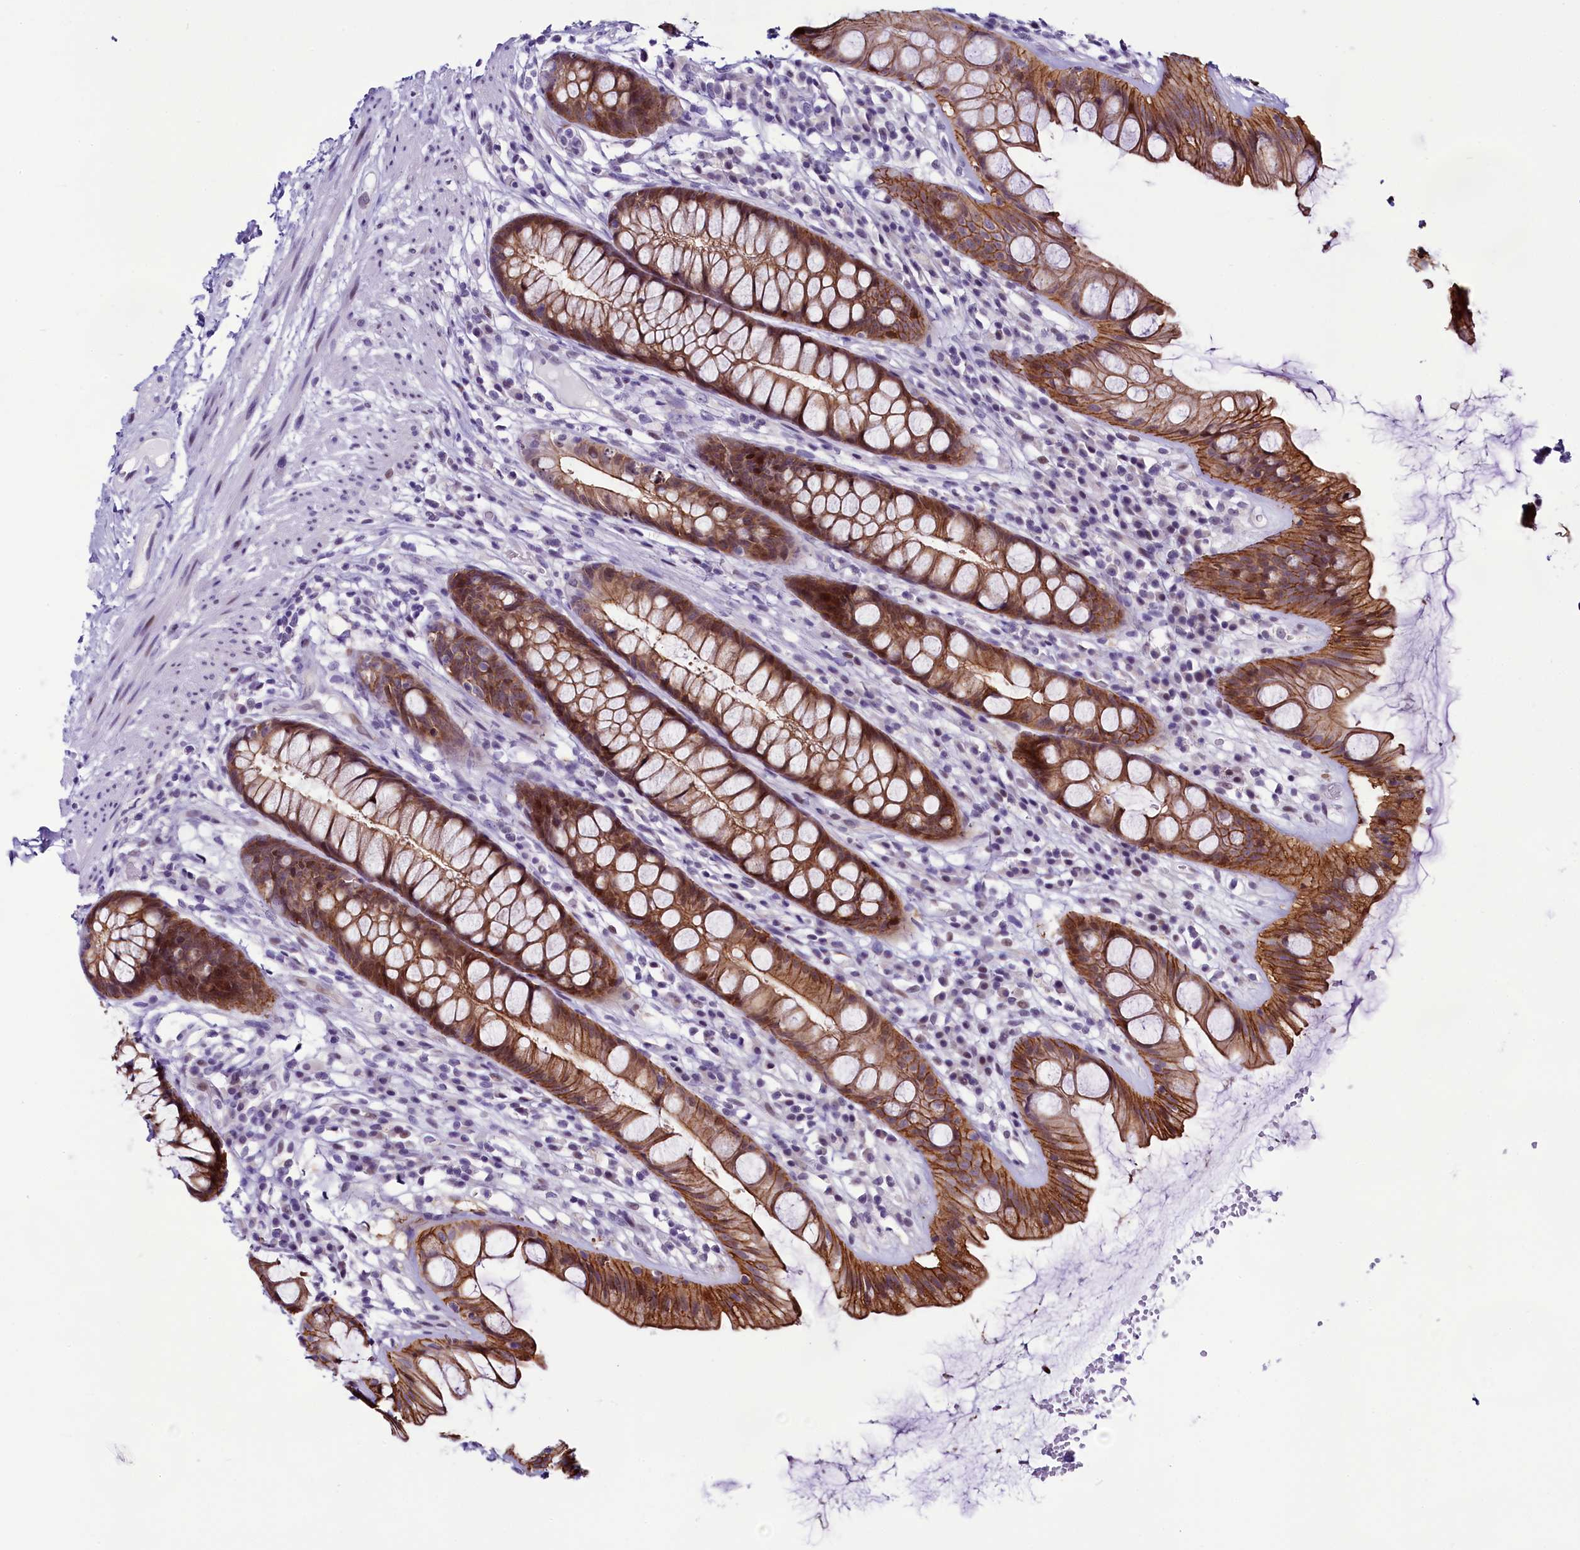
{"staining": {"intensity": "moderate", "quantity": ">75%", "location": "cytoplasmic/membranous,nuclear"}, "tissue": "rectum", "cell_type": "Glandular cells", "image_type": "normal", "snomed": [{"axis": "morphology", "description": "Normal tissue, NOS"}, {"axis": "topography", "description": "Rectum"}], "caption": "DAB (3,3'-diaminobenzidine) immunohistochemical staining of unremarkable rectum exhibits moderate cytoplasmic/membranous,nuclear protein expression in approximately >75% of glandular cells.", "gene": "CCDC106", "patient": {"sex": "male", "age": 74}}